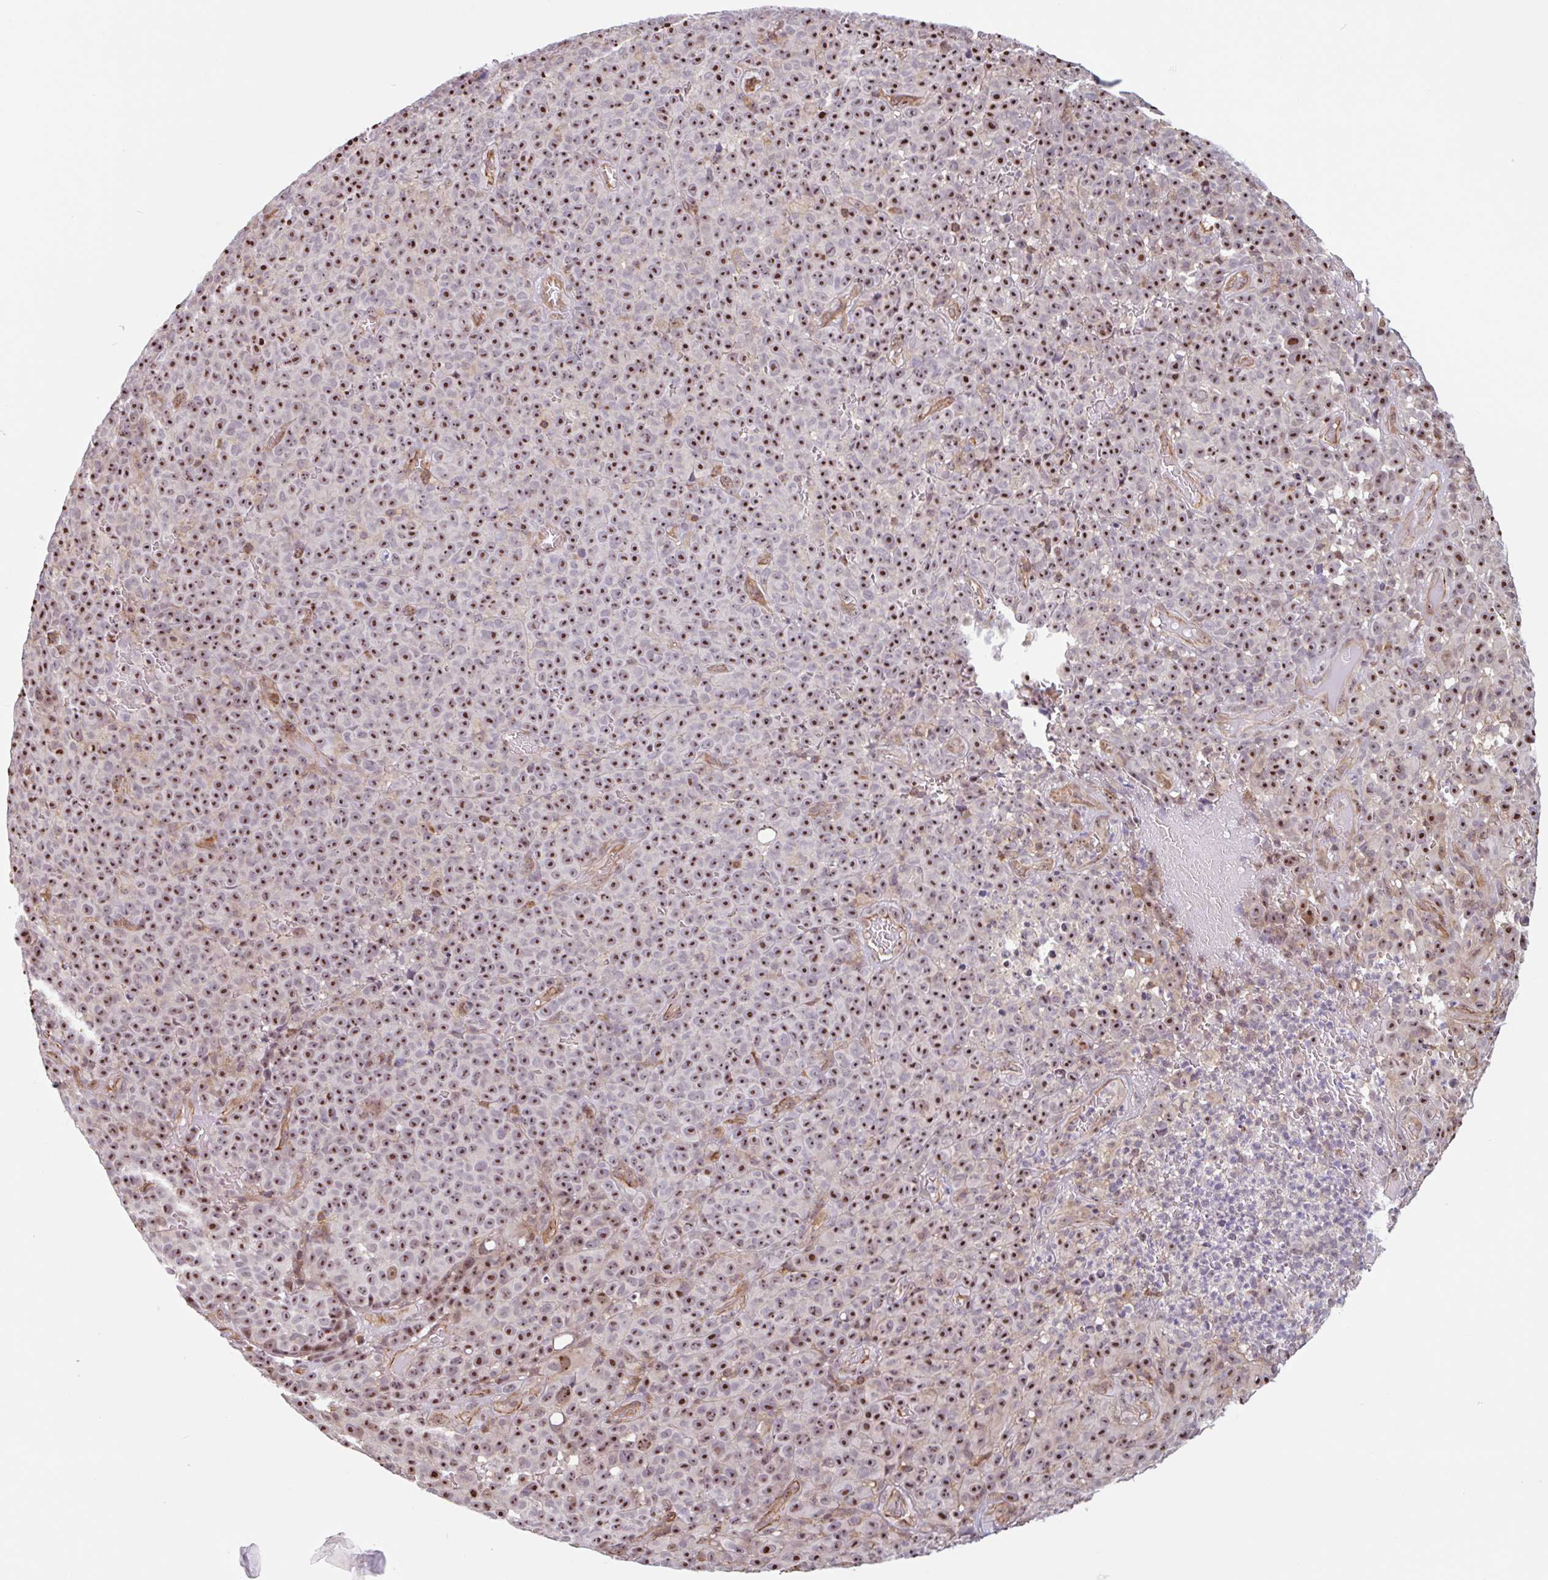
{"staining": {"intensity": "strong", "quantity": ">75%", "location": "nuclear"}, "tissue": "melanoma", "cell_type": "Tumor cells", "image_type": "cancer", "snomed": [{"axis": "morphology", "description": "Malignant melanoma, NOS"}, {"axis": "topography", "description": "Skin"}], "caption": "Malignant melanoma stained with a brown dye displays strong nuclear positive positivity in about >75% of tumor cells.", "gene": "ZNF689", "patient": {"sex": "female", "age": 82}}